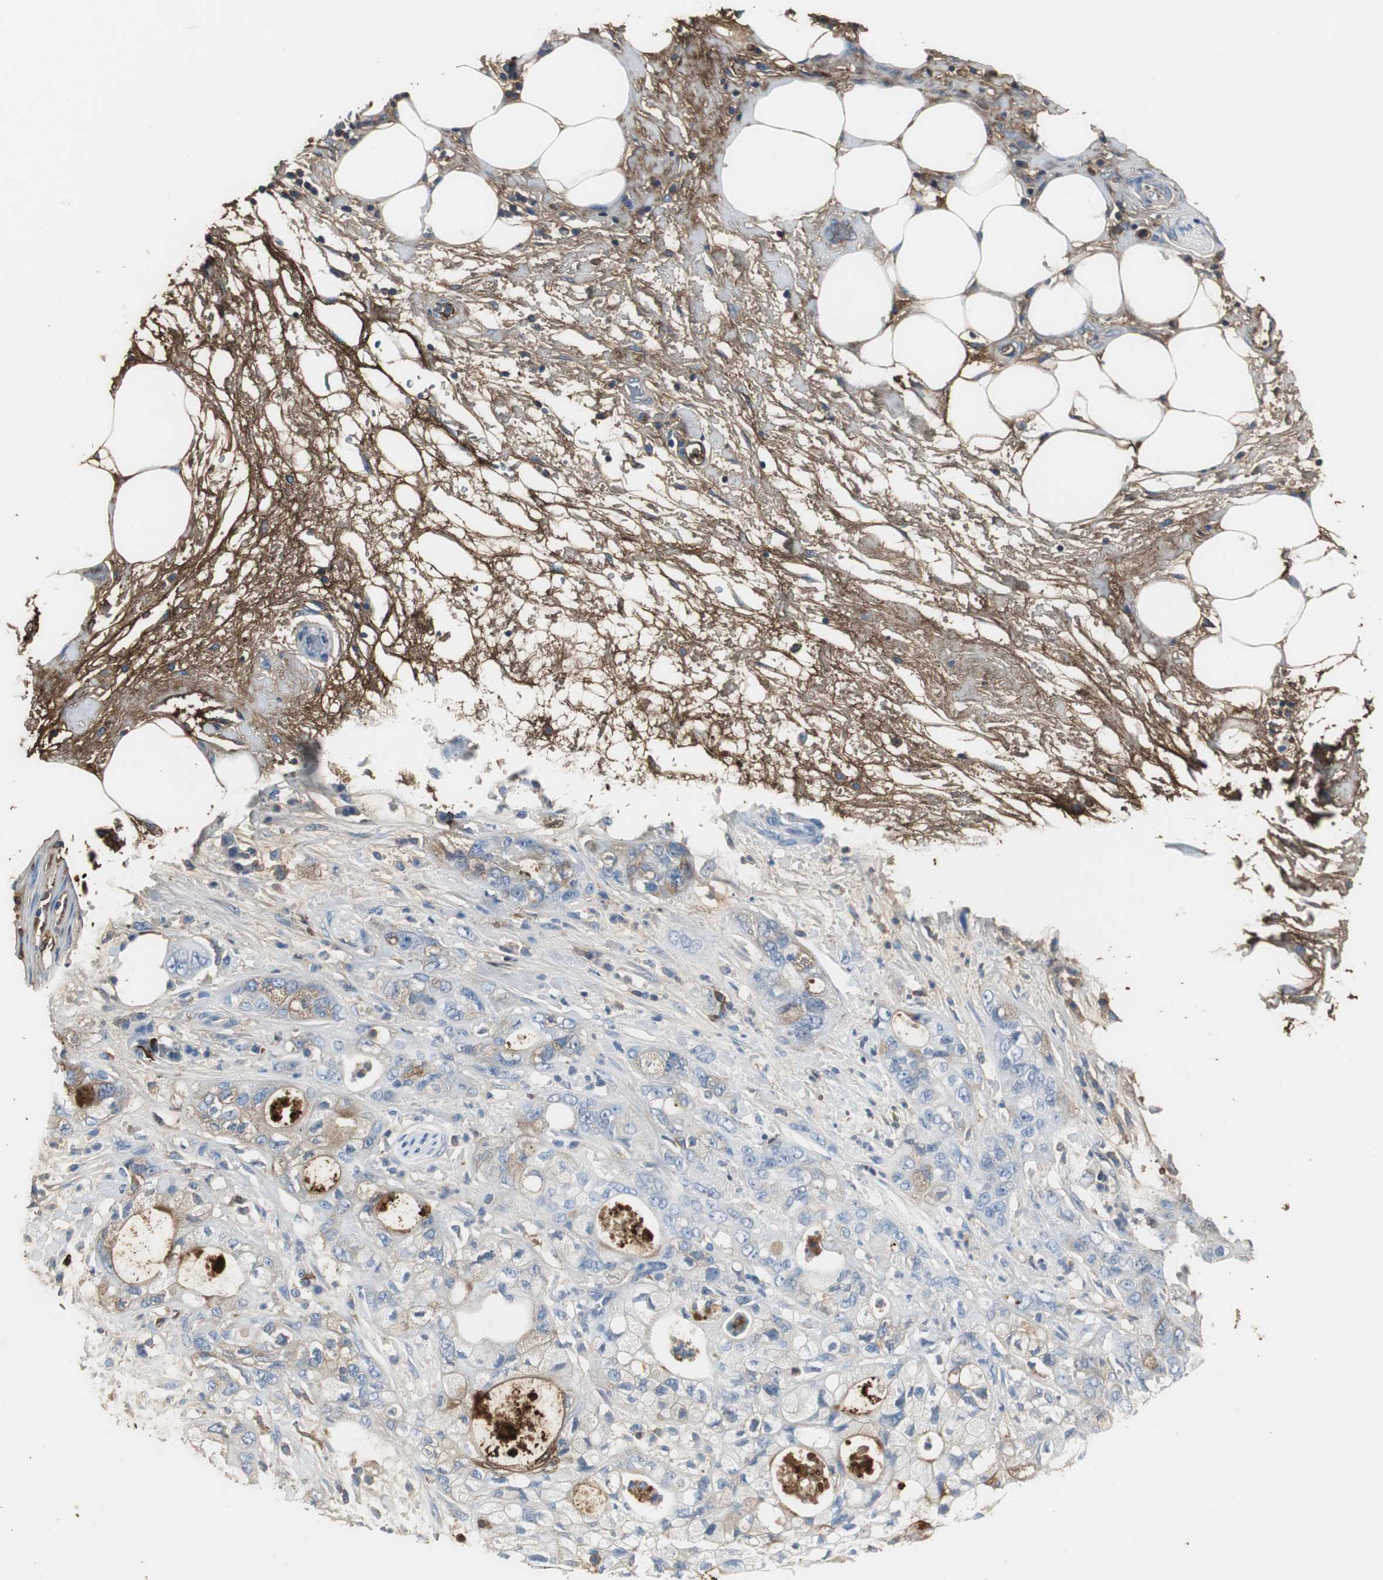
{"staining": {"intensity": "weak", "quantity": "<25%", "location": "cytoplasmic/membranous"}, "tissue": "pancreatic cancer", "cell_type": "Tumor cells", "image_type": "cancer", "snomed": [{"axis": "morphology", "description": "Adenocarcinoma, NOS"}, {"axis": "topography", "description": "Pancreas"}], "caption": "This is an immunohistochemistry (IHC) photomicrograph of pancreatic cancer (adenocarcinoma). There is no staining in tumor cells.", "gene": "IGHA1", "patient": {"sex": "male", "age": 70}}